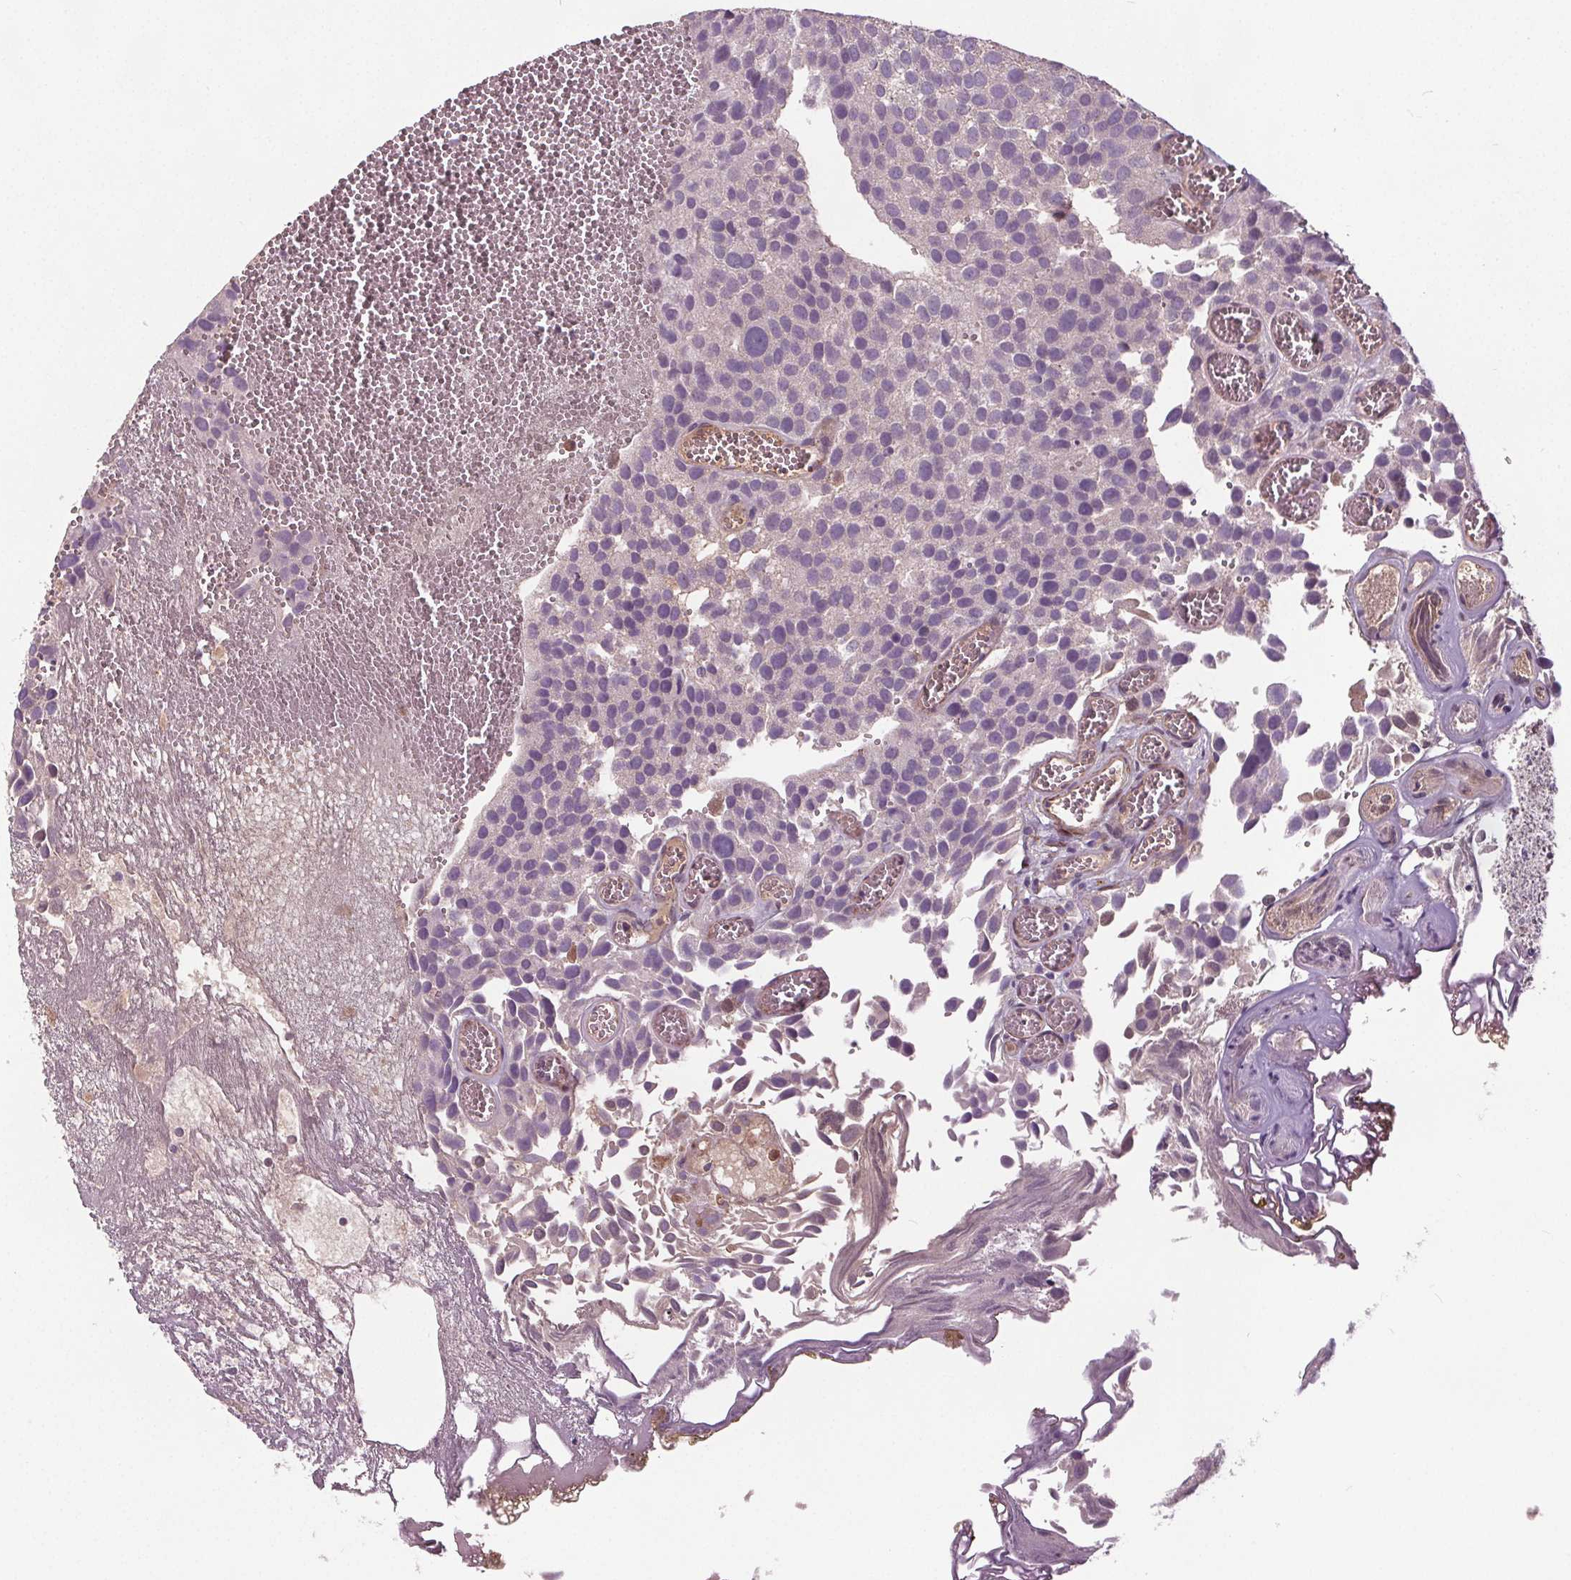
{"staining": {"intensity": "negative", "quantity": "none", "location": "none"}, "tissue": "urothelial cancer", "cell_type": "Tumor cells", "image_type": "cancer", "snomed": [{"axis": "morphology", "description": "Urothelial carcinoma, Low grade"}, {"axis": "topography", "description": "Urinary bladder"}], "caption": "This is an IHC image of human urothelial carcinoma (low-grade). There is no positivity in tumor cells.", "gene": "PDGFD", "patient": {"sex": "female", "age": 69}}